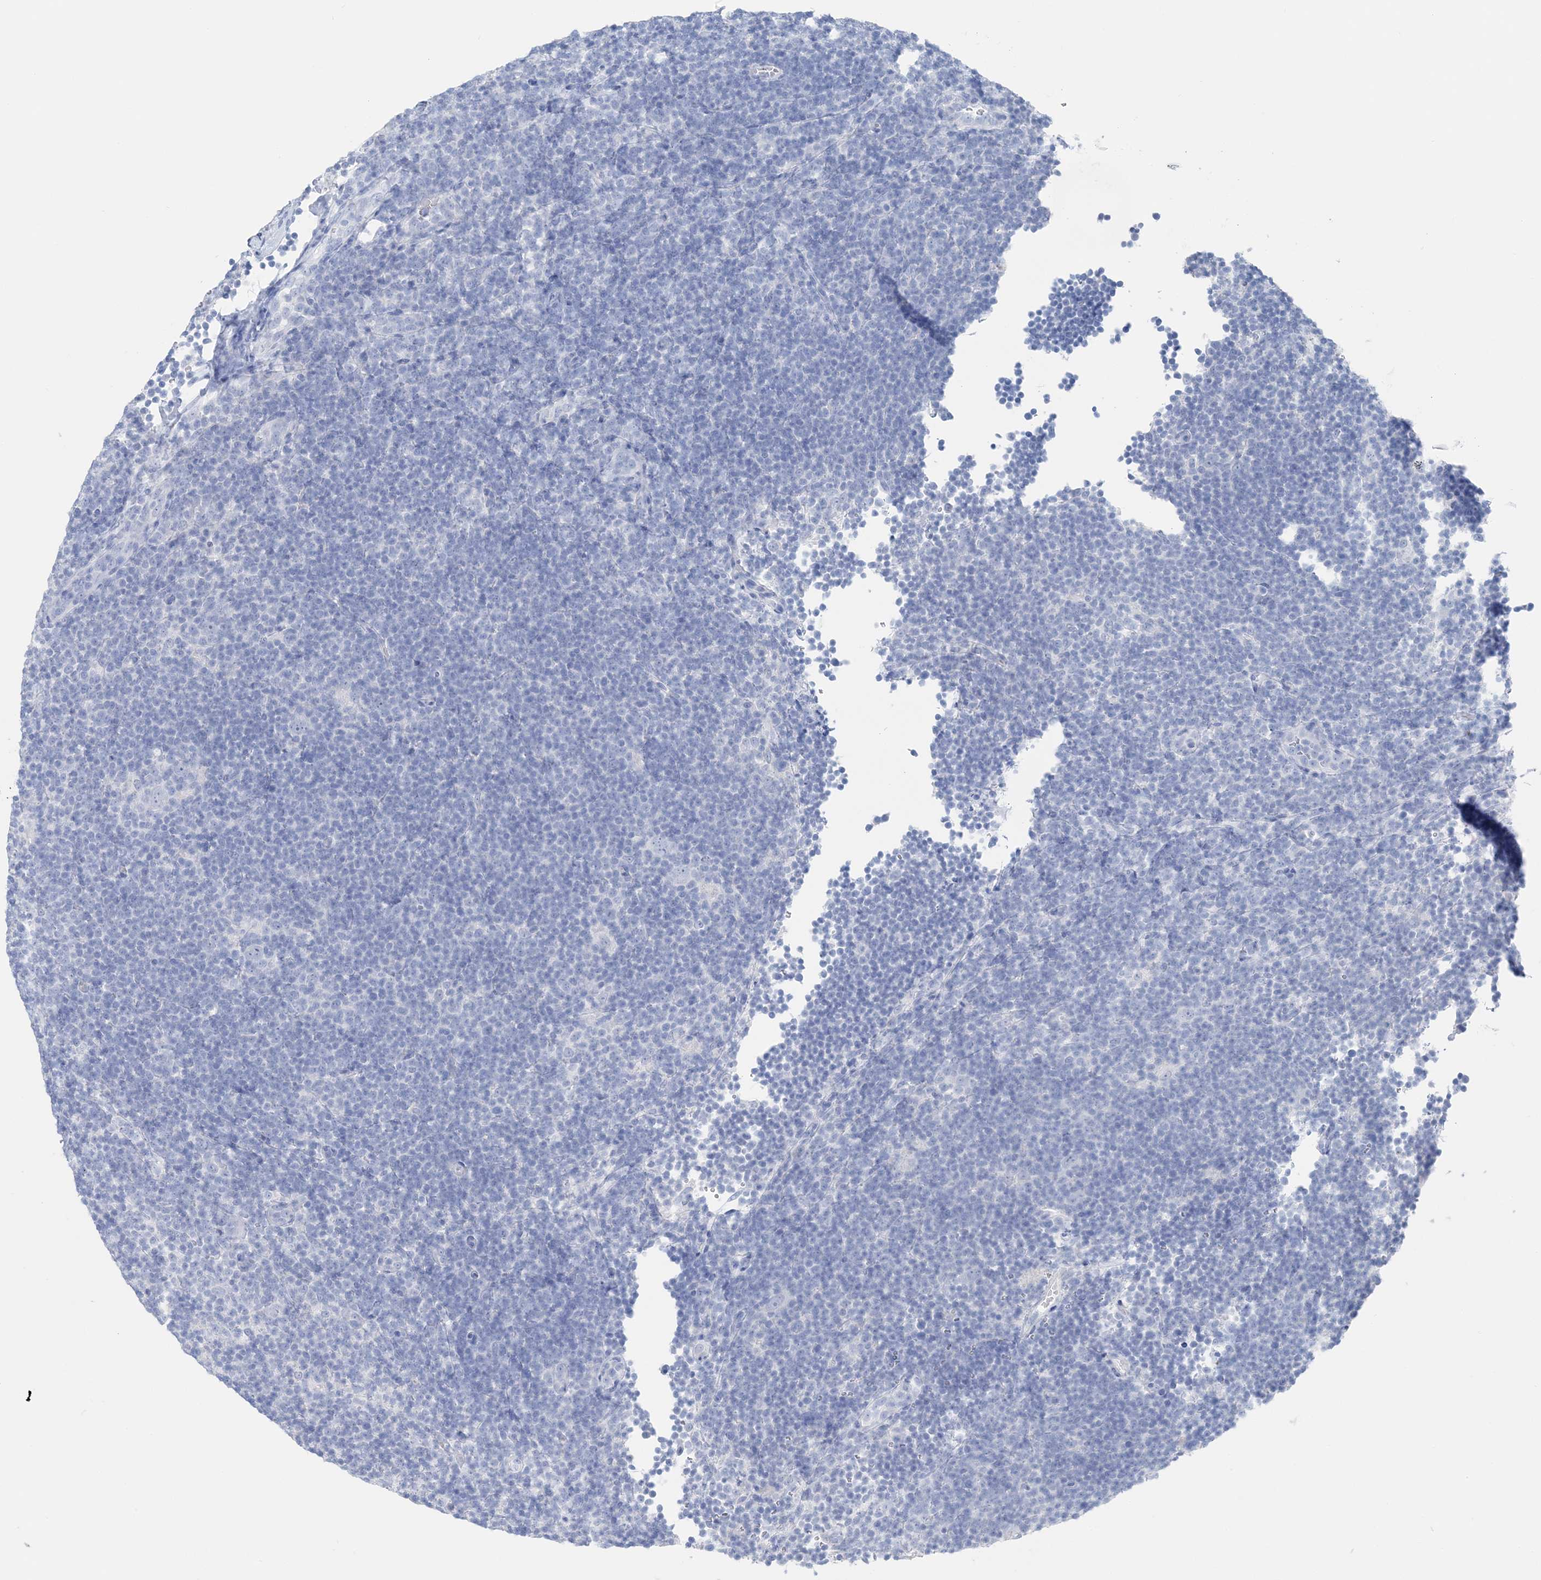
{"staining": {"intensity": "negative", "quantity": "none", "location": "none"}, "tissue": "lymphoma", "cell_type": "Tumor cells", "image_type": "cancer", "snomed": [{"axis": "morphology", "description": "Hodgkin's disease, NOS"}, {"axis": "topography", "description": "Lymph node"}], "caption": "Immunohistochemical staining of human lymphoma shows no significant expression in tumor cells.", "gene": "TSPYL6", "patient": {"sex": "female", "age": 57}}